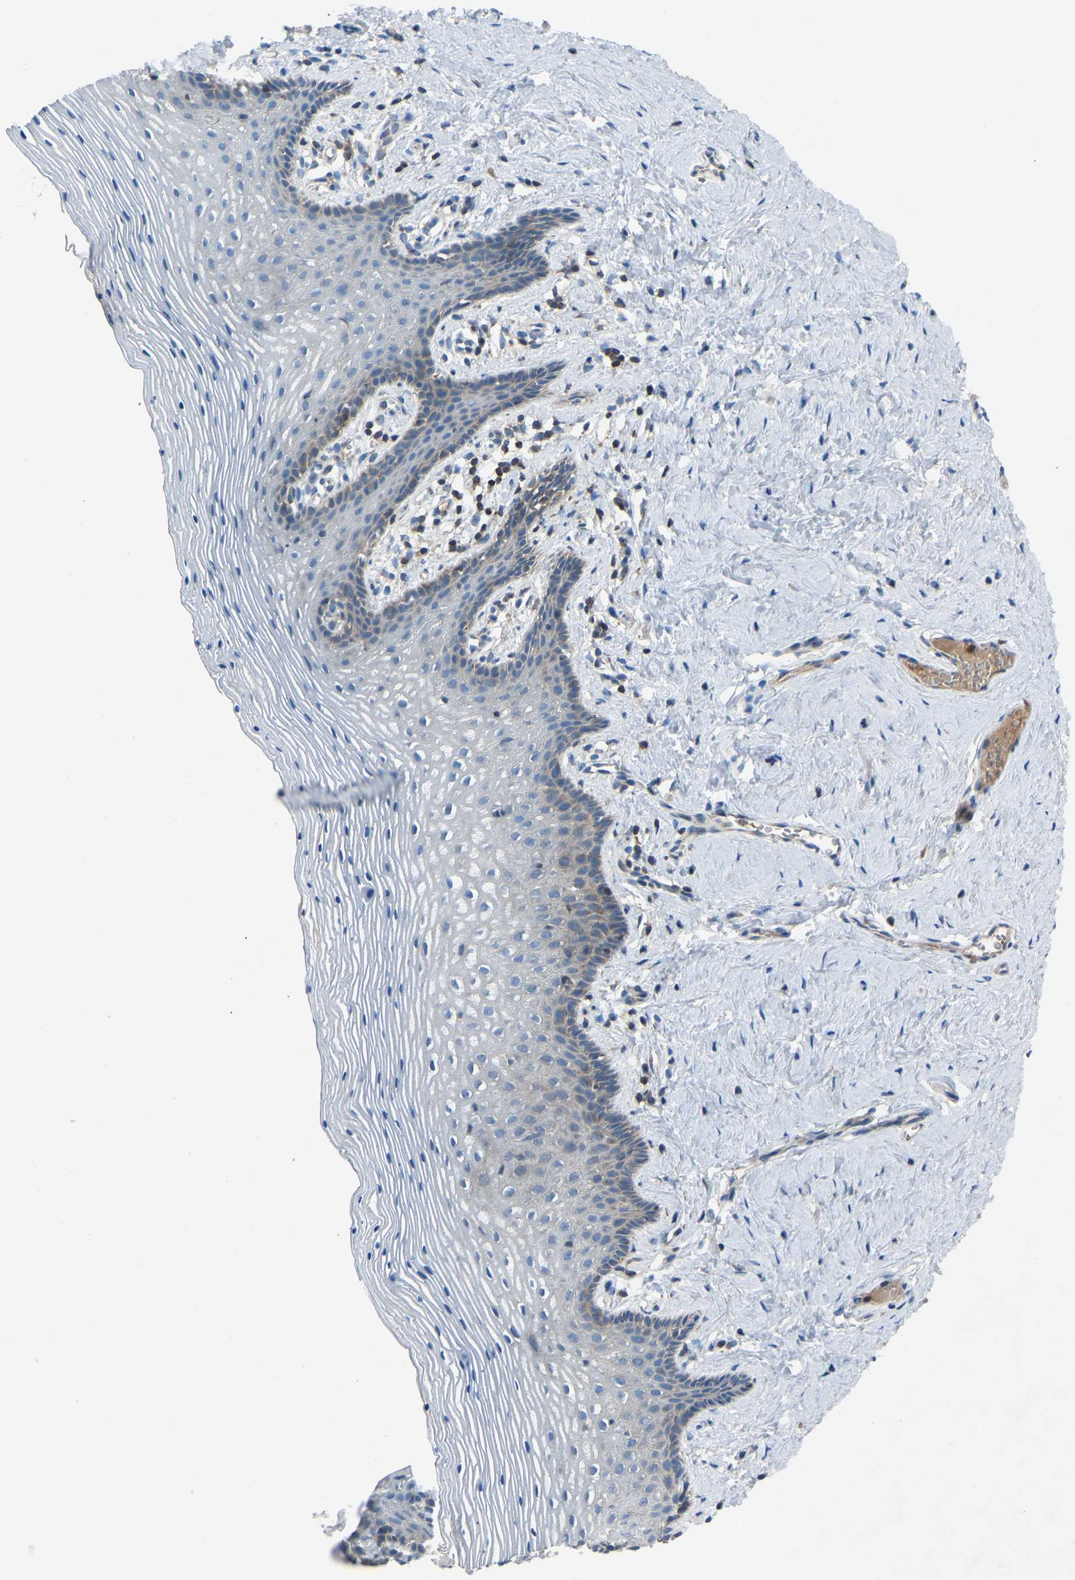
{"staining": {"intensity": "weak", "quantity": "<25%", "location": "cytoplasmic/membranous"}, "tissue": "vagina", "cell_type": "Squamous epithelial cells", "image_type": "normal", "snomed": [{"axis": "morphology", "description": "Normal tissue, NOS"}, {"axis": "topography", "description": "Vagina"}], "caption": "Histopathology image shows no protein expression in squamous epithelial cells of unremarkable vagina.", "gene": "GRK6", "patient": {"sex": "female", "age": 32}}